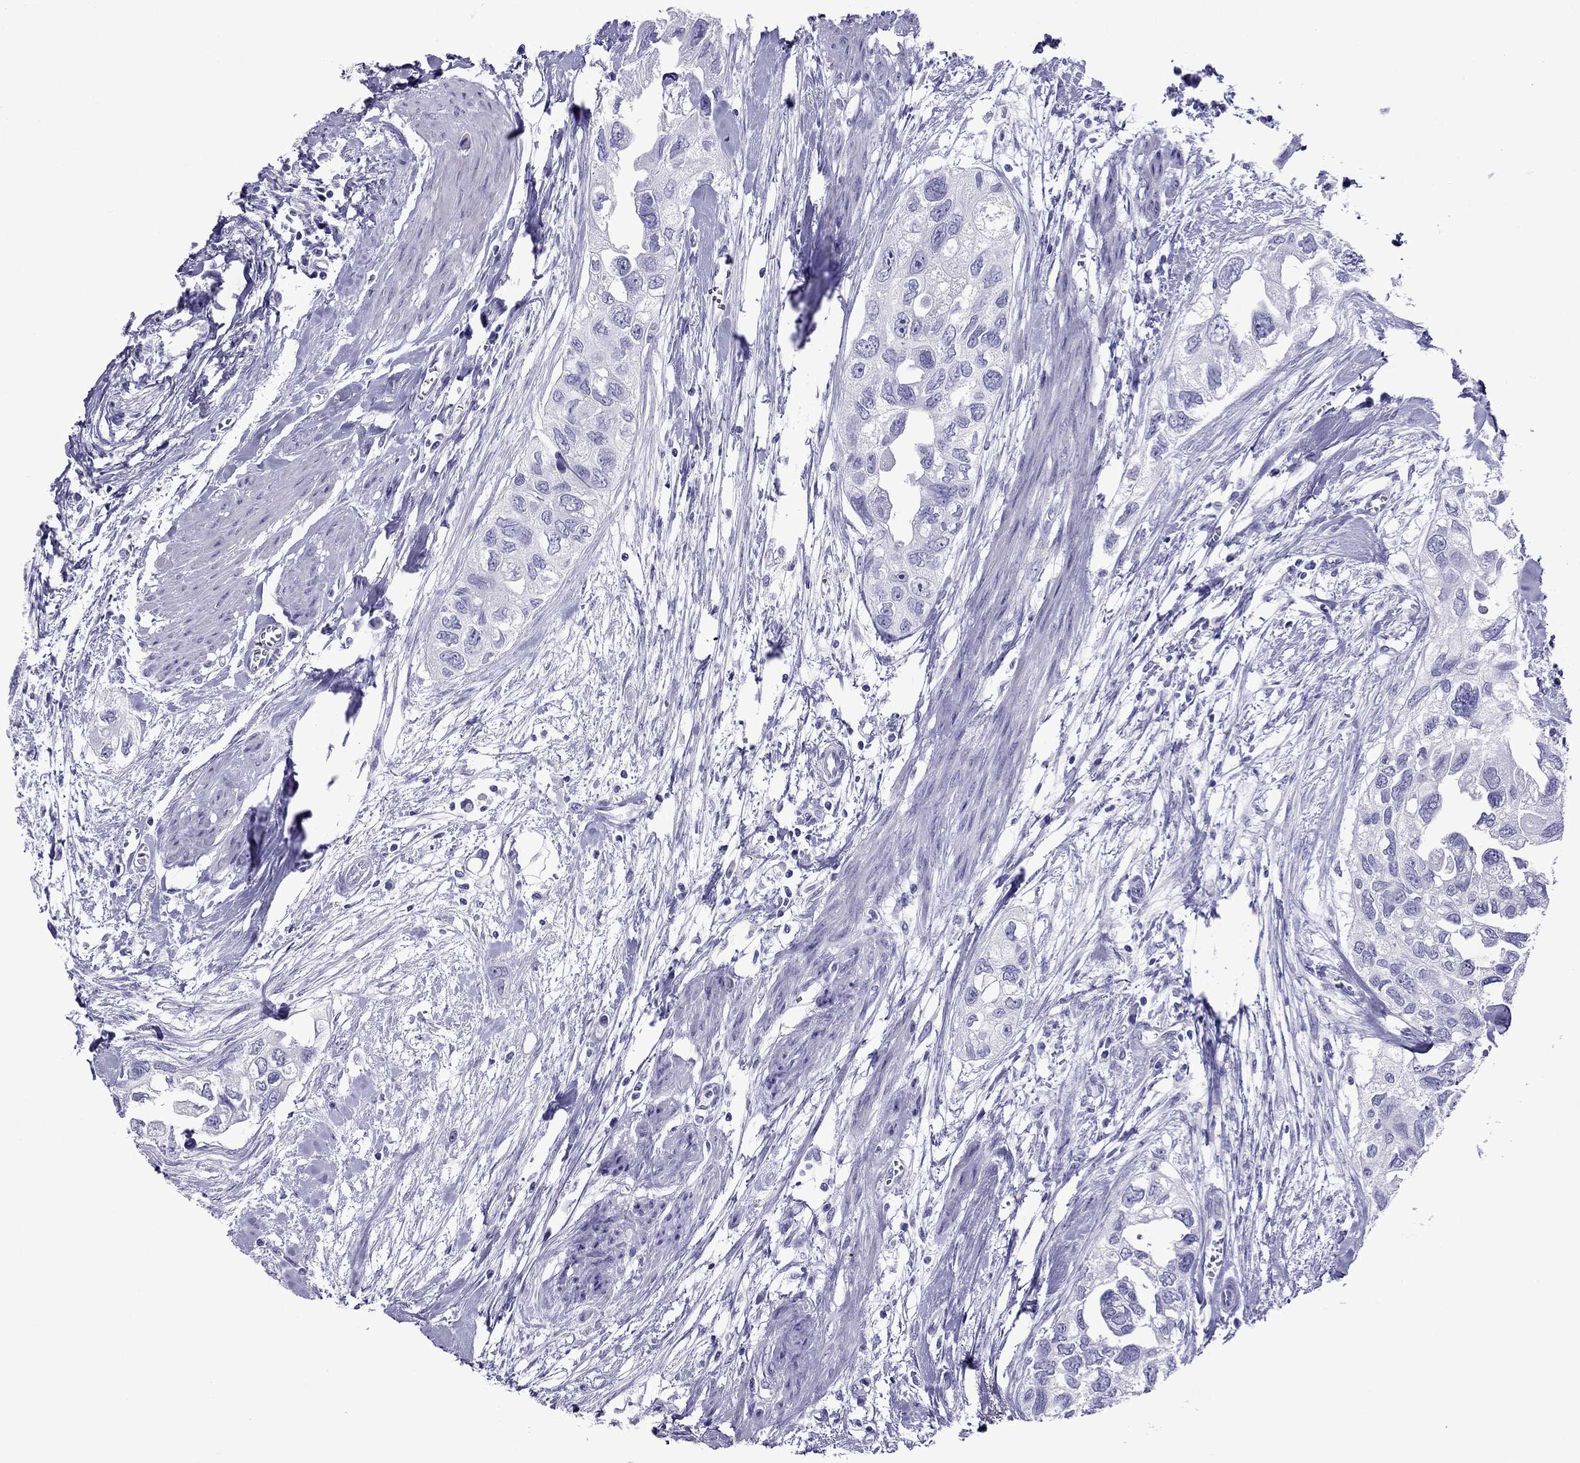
{"staining": {"intensity": "negative", "quantity": "none", "location": "none"}, "tissue": "urothelial cancer", "cell_type": "Tumor cells", "image_type": "cancer", "snomed": [{"axis": "morphology", "description": "Urothelial carcinoma, High grade"}, {"axis": "topography", "description": "Urinary bladder"}], "caption": "Micrograph shows no protein staining in tumor cells of urothelial carcinoma (high-grade) tissue.", "gene": "CRYBA1", "patient": {"sex": "male", "age": 59}}